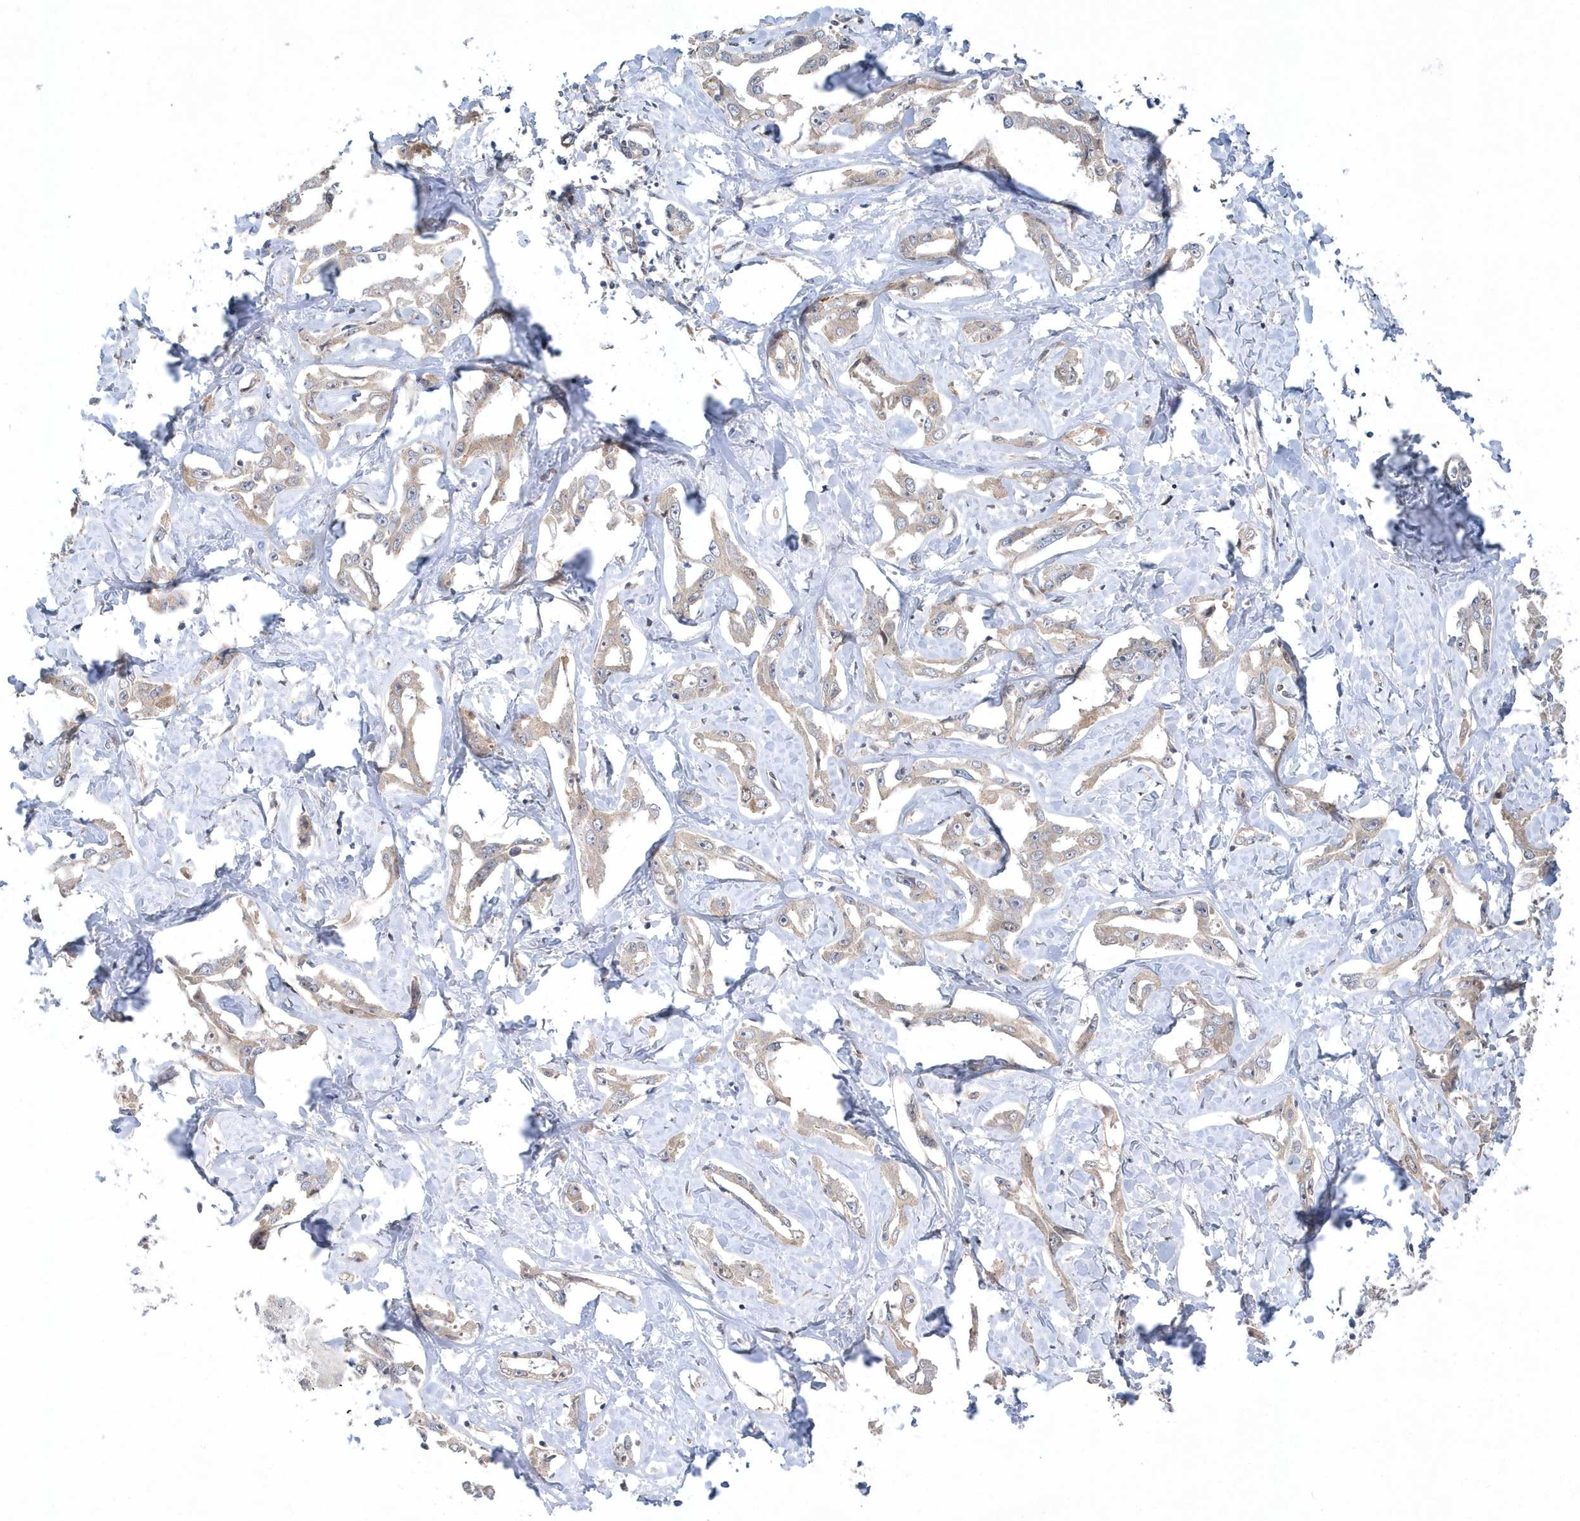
{"staining": {"intensity": "weak", "quantity": "25%-75%", "location": "cytoplasmic/membranous"}, "tissue": "liver cancer", "cell_type": "Tumor cells", "image_type": "cancer", "snomed": [{"axis": "morphology", "description": "Cholangiocarcinoma"}, {"axis": "topography", "description": "Liver"}], "caption": "Liver cholangiocarcinoma stained with a brown dye demonstrates weak cytoplasmic/membranous positive staining in about 25%-75% of tumor cells.", "gene": "MXI1", "patient": {"sex": "male", "age": 59}}